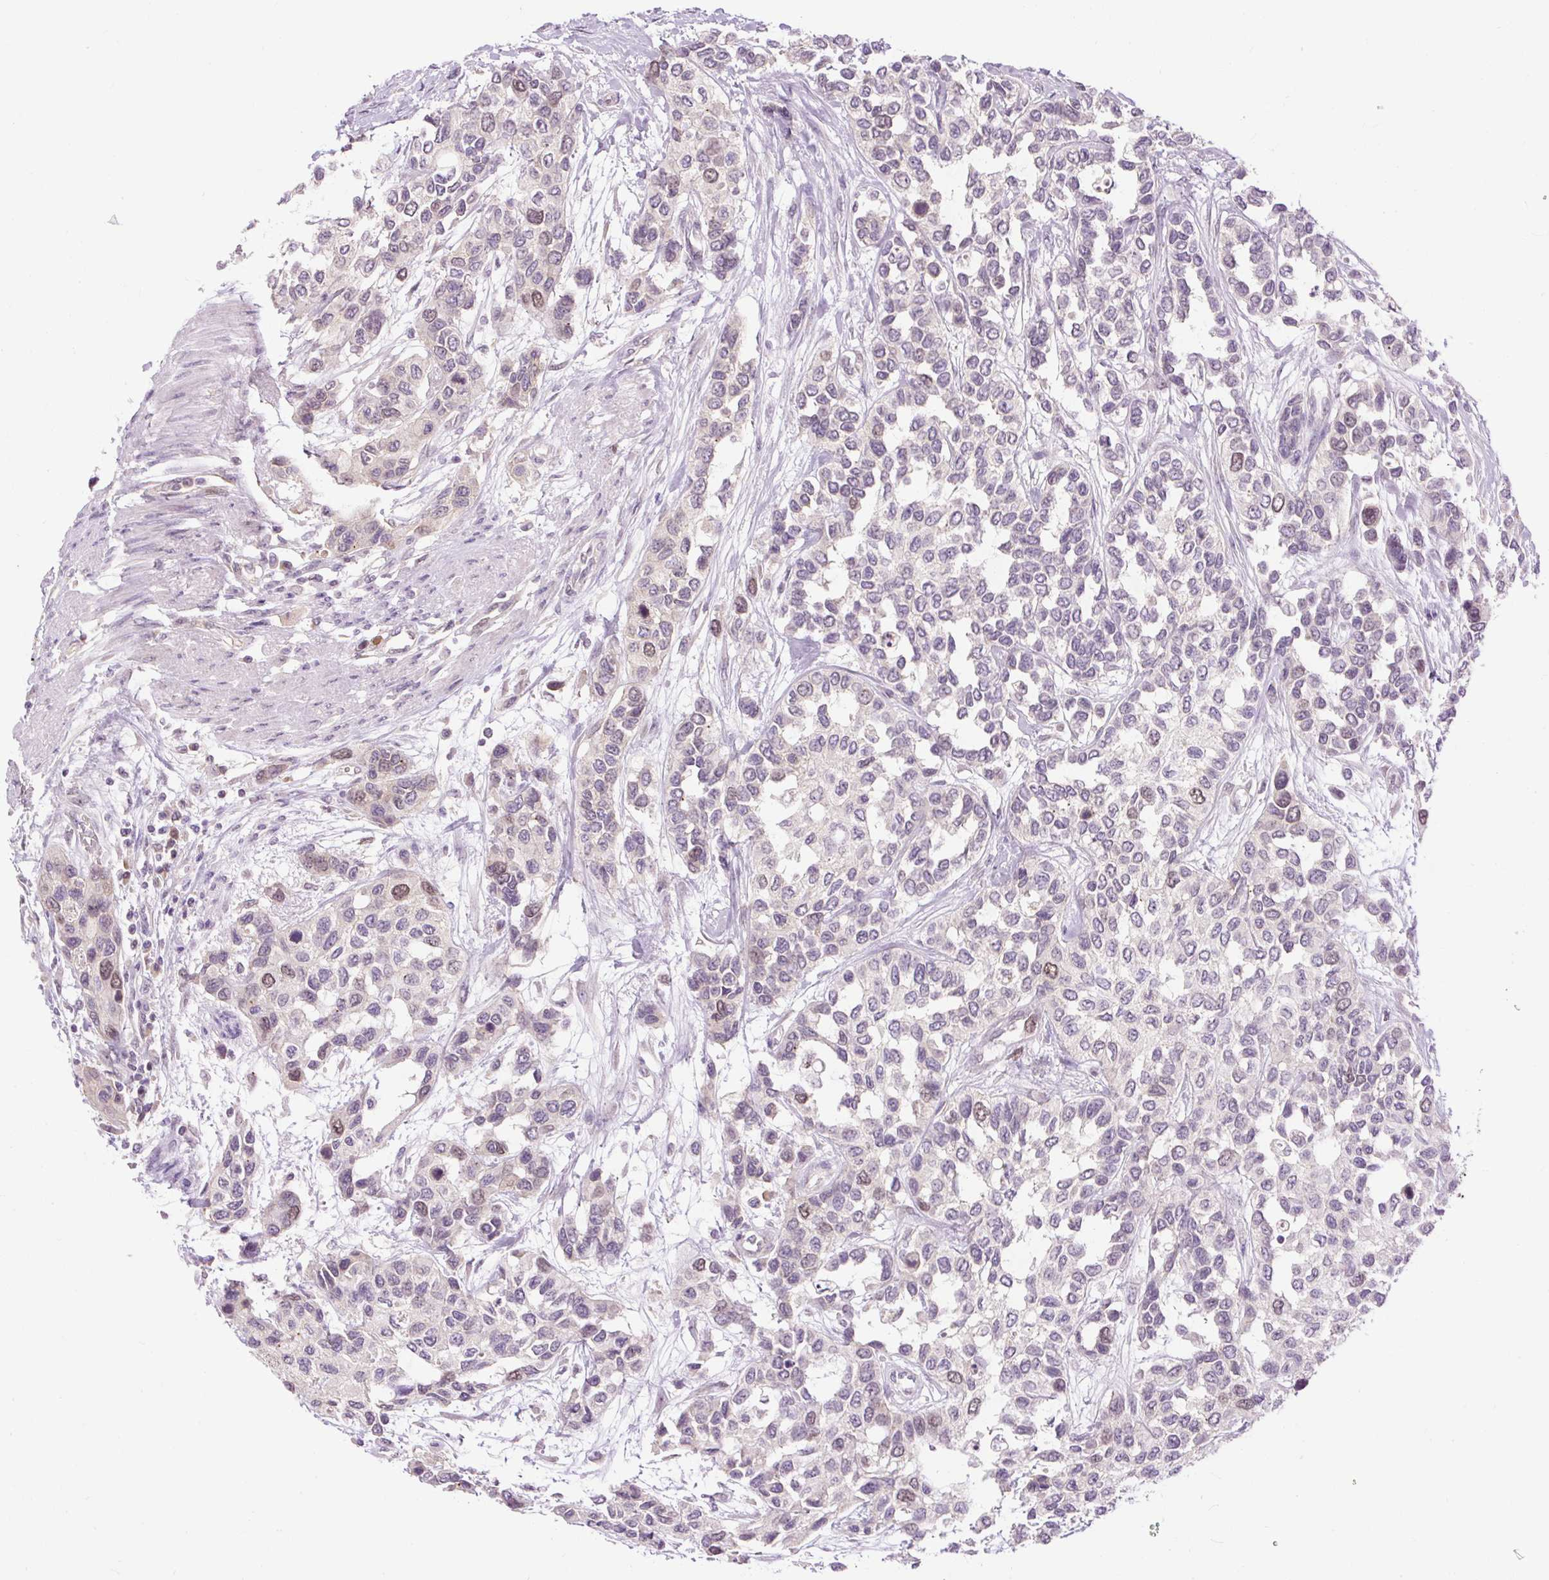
{"staining": {"intensity": "moderate", "quantity": "<25%", "location": "nuclear"}, "tissue": "urothelial cancer", "cell_type": "Tumor cells", "image_type": "cancer", "snomed": [{"axis": "morphology", "description": "Normal tissue, NOS"}, {"axis": "morphology", "description": "Urothelial carcinoma, High grade"}, {"axis": "topography", "description": "Vascular tissue"}, {"axis": "topography", "description": "Urinary bladder"}], "caption": "Urothelial cancer tissue exhibits moderate nuclear expression in about <25% of tumor cells, visualized by immunohistochemistry. (Stains: DAB (3,3'-diaminobenzidine) in brown, nuclei in blue, Microscopy: brightfield microscopy at high magnification).", "gene": "RACGAP1", "patient": {"sex": "female", "age": 56}}